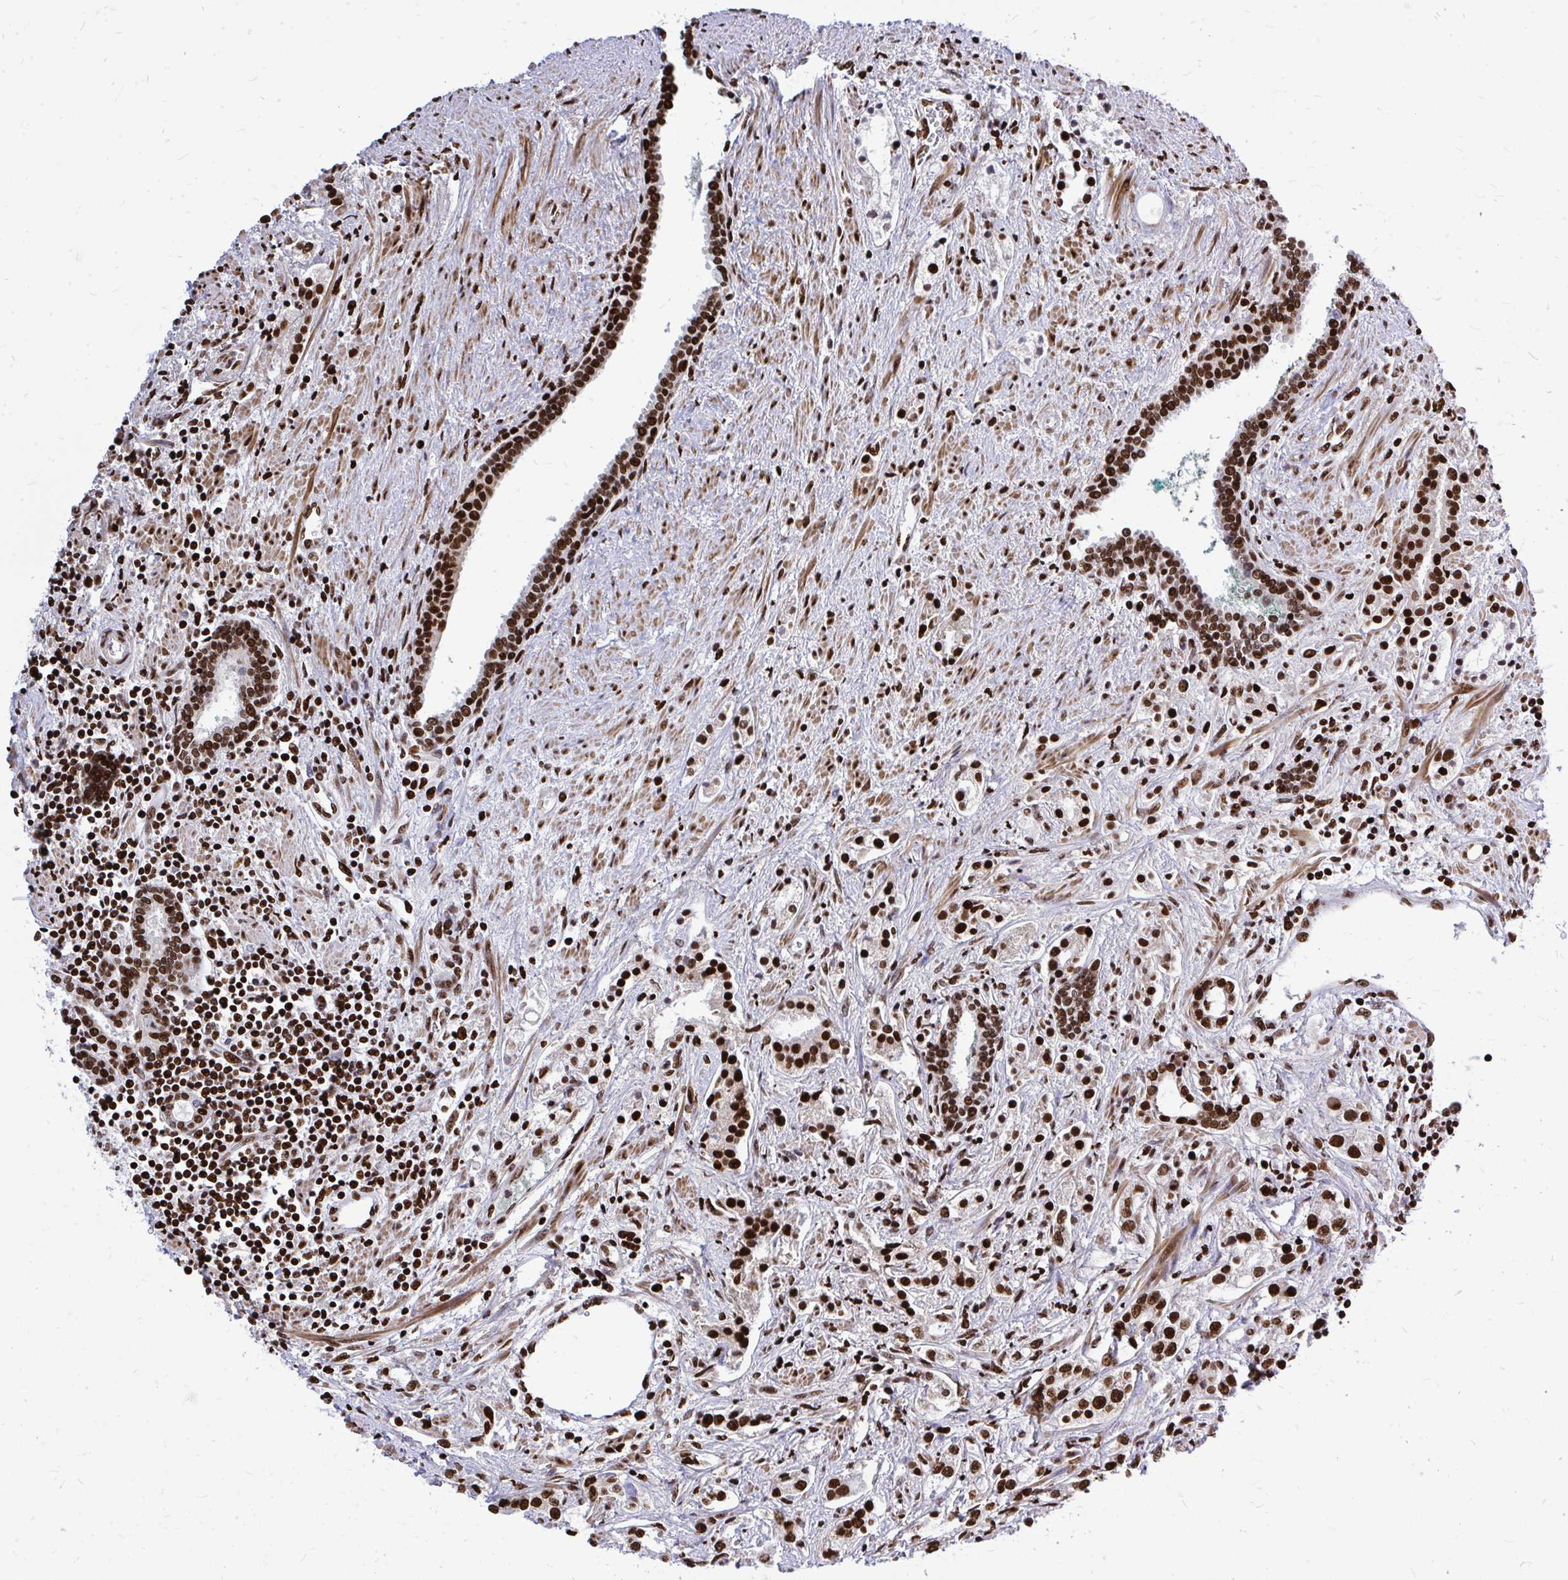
{"staining": {"intensity": "strong", "quantity": ">75%", "location": "nuclear"}, "tissue": "prostate cancer", "cell_type": "Tumor cells", "image_type": "cancer", "snomed": [{"axis": "morphology", "description": "Adenocarcinoma, Medium grade"}, {"axis": "topography", "description": "Prostate"}], "caption": "Immunohistochemical staining of prostate cancer (adenocarcinoma (medium-grade)) exhibits strong nuclear protein staining in approximately >75% of tumor cells.", "gene": "TBL1Y", "patient": {"sex": "male", "age": 57}}